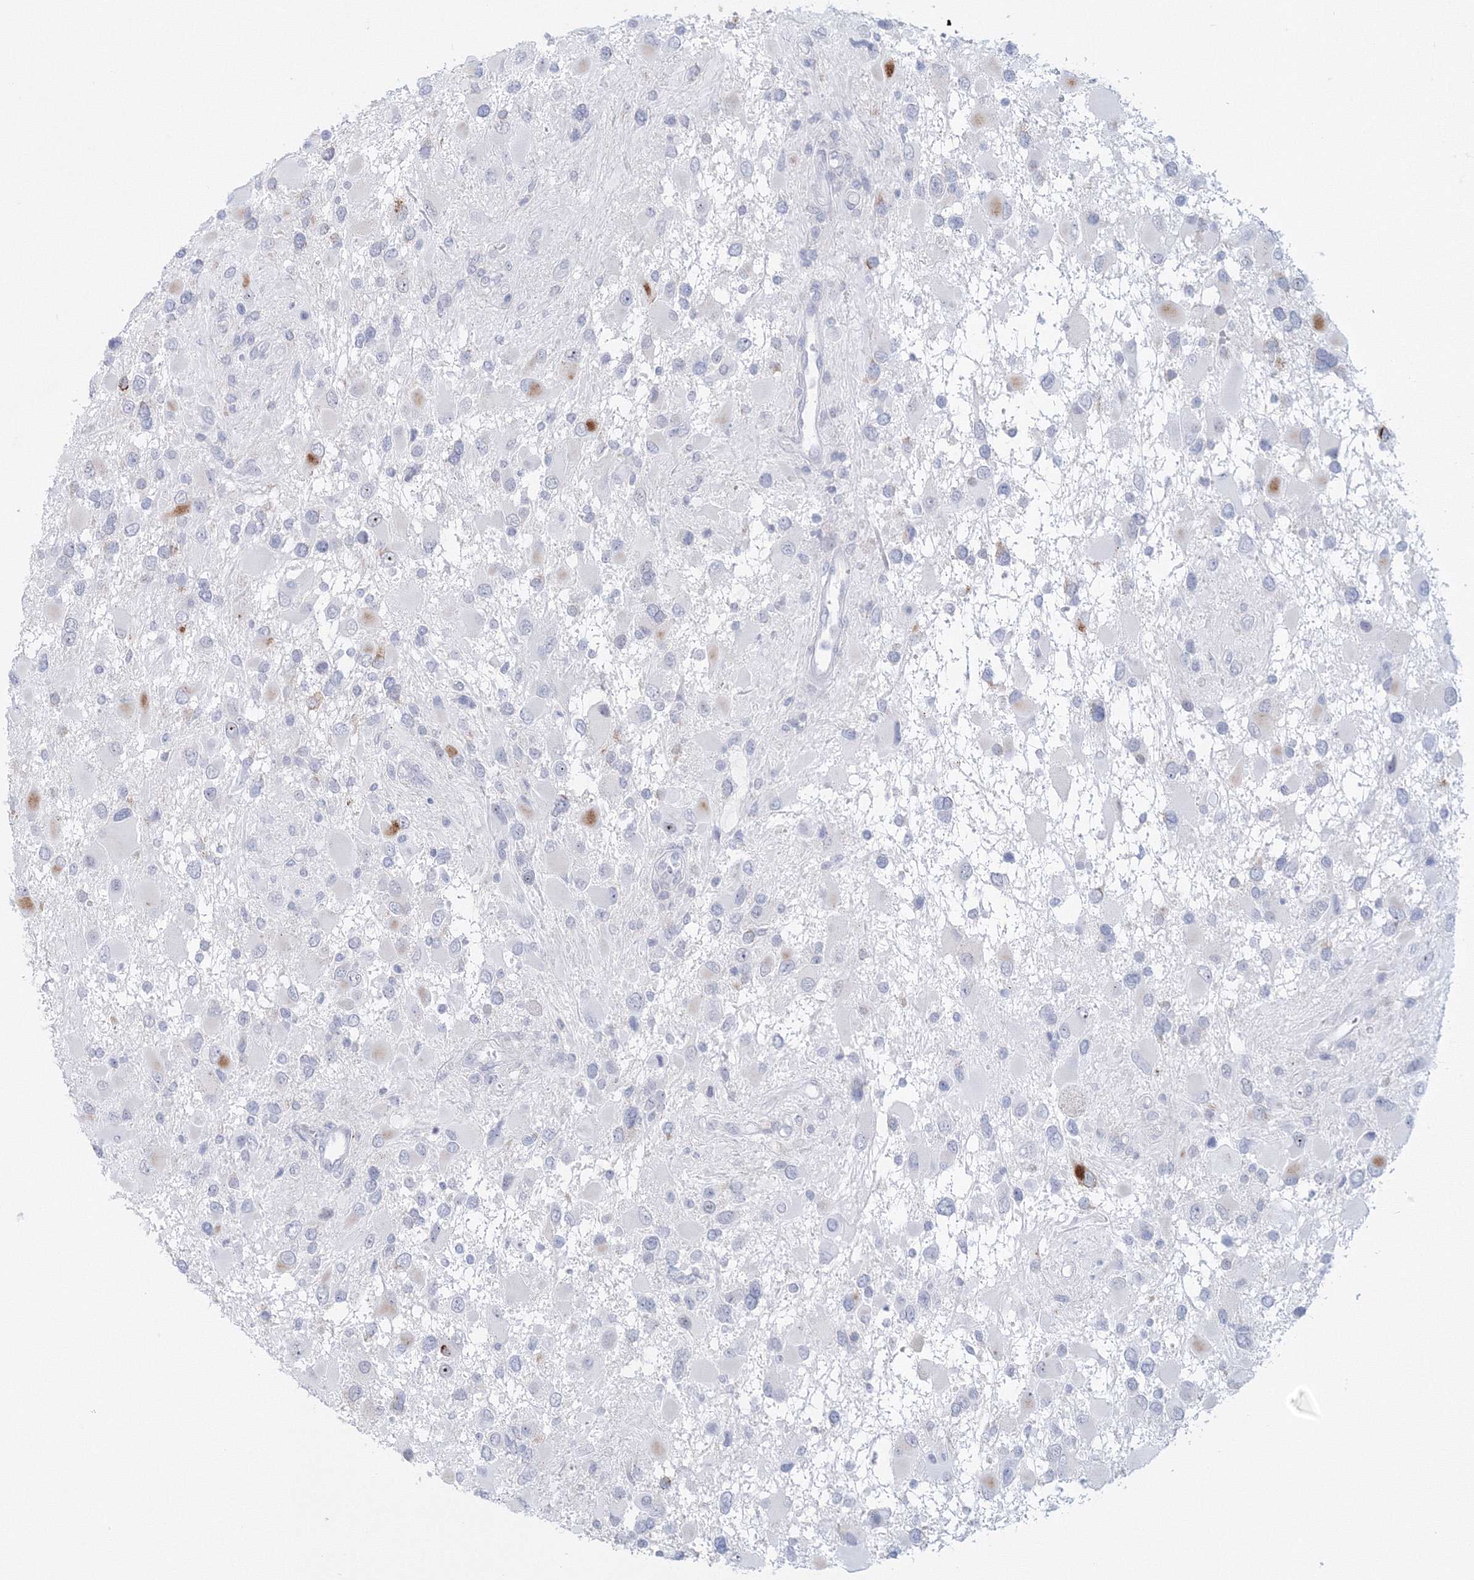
{"staining": {"intensity": "negative", "quantity": "none", "location": "none"}, "tissue": "glioma", "cell_type": "Tumor cells", "image_type": "cancer", "snomed": [{"axis": "morphology", "description": "Glioma, malignant, High grade"}, {"axis": "topography", "description": "Brain"}], "caption": "Tumor cells are negative for brown protein staining in malignant glioma (high-grade). (Brightfield microscopy of DAB immunohistochemistry (IHC) at high magnification).", "gene": "VSIG1", "patient": {"sex": "male", "age": 53}}